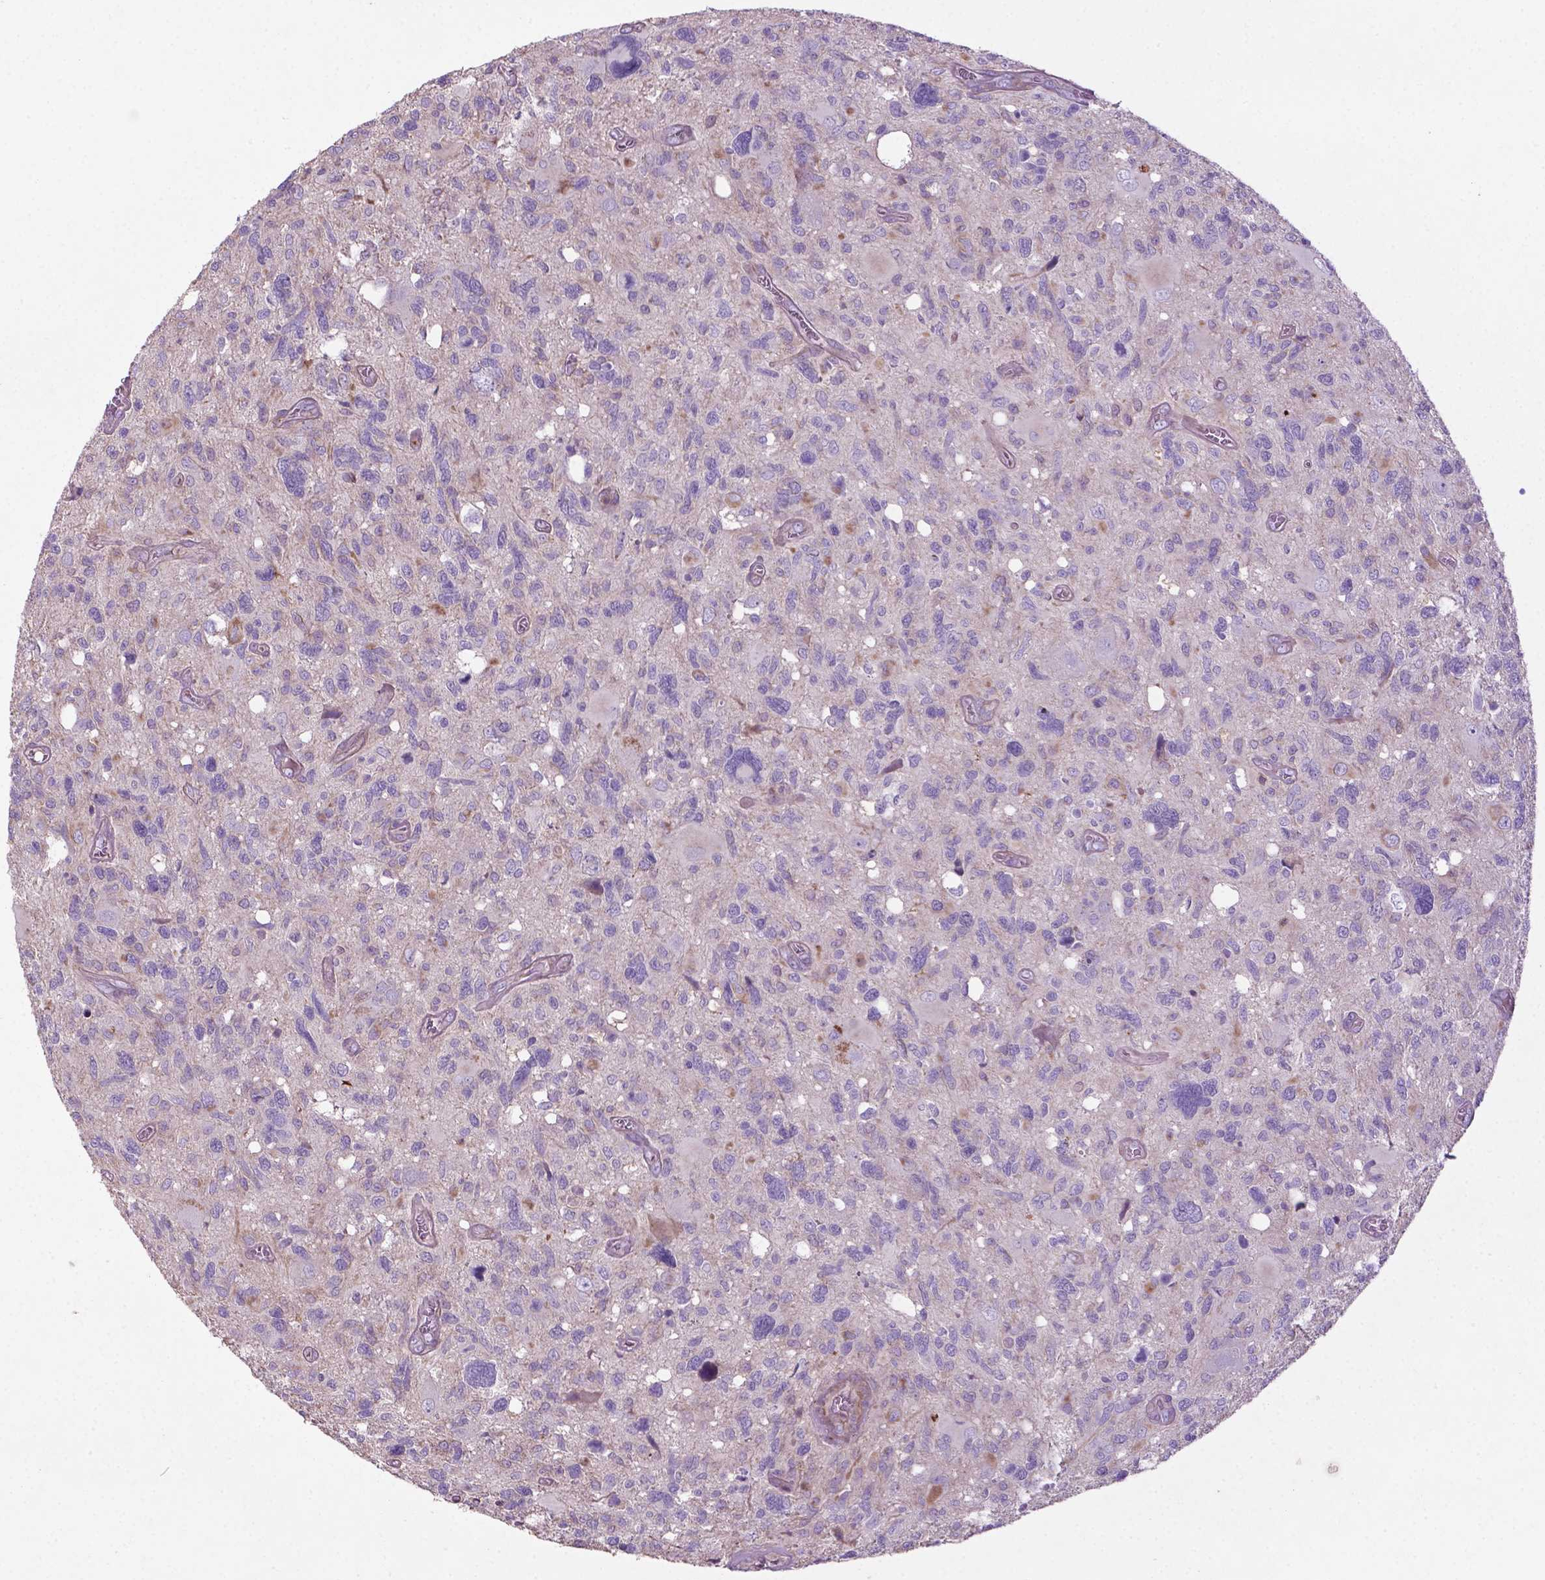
{"staining": {"intensity": "negative", "quantity": "none", "location": "none"}, "tissue": "glioma", "cell_type": "Tumor cells", "image_type": "cancer", "snomed": [{"axis": "morphology", "description": "Glioma, malignant, High grade"}, {"axis": "topography", "description": "Brain"}], "caption": "Tumor cells are negative for protein expression in human malignant glioma (high-grade).", "gene": "BMP4", "patient": {"sex": "male", "age": 49}}